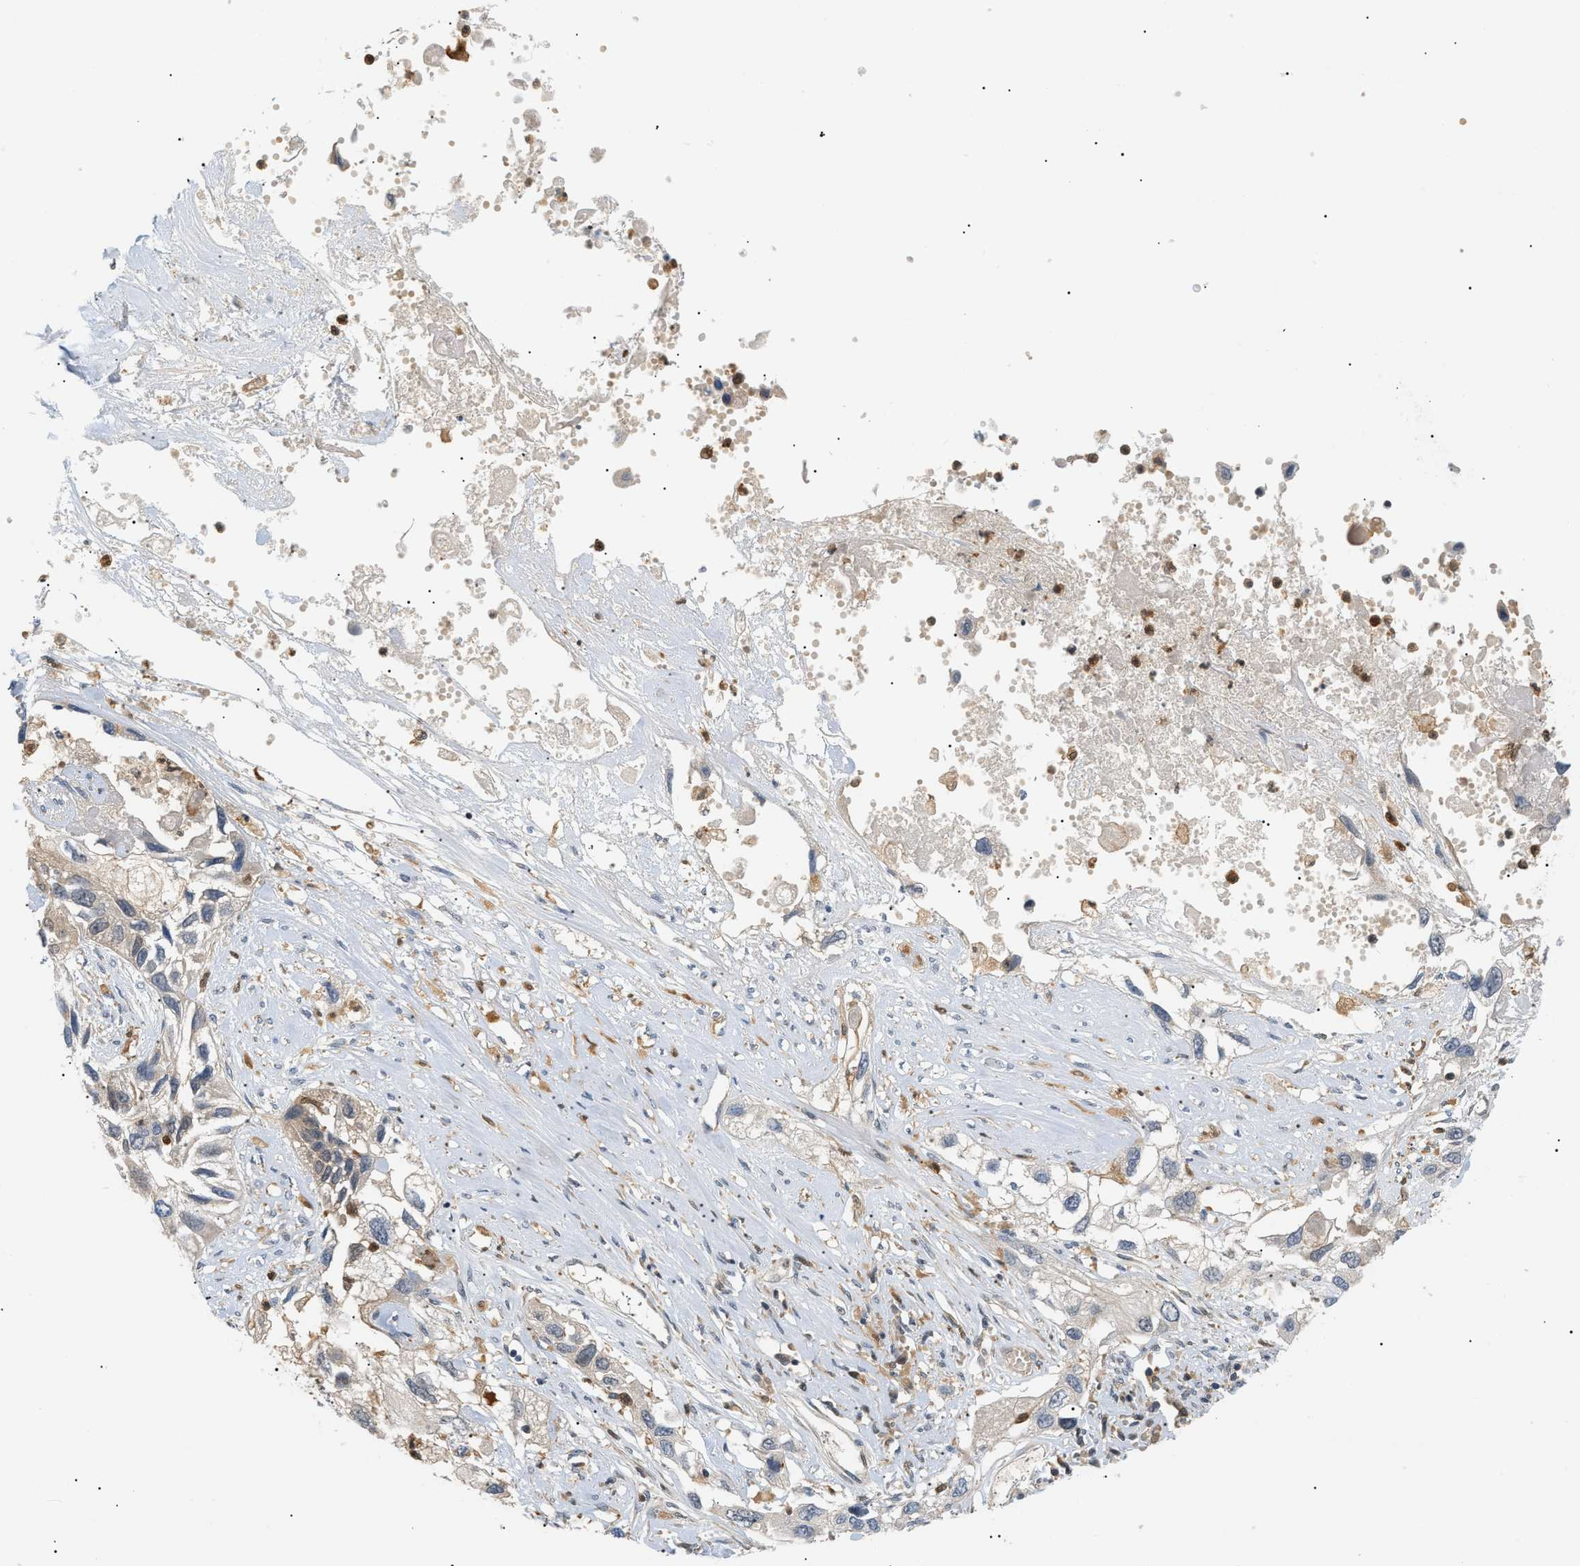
{"staining": {"intensity": "moderate", "quantity": "<25%", "location": "cytoplasmic/membranous"}, "tissue": "lung cancer", "cell_type": "Tumor cells", "image_type": "cancer", "snomed": [{"axis": "morphology", "description": "Squamous cell carcinoma, NOS"}, {"axis": "topography", "description": "Lung"}], "caption": "High-magnification brightfield microscopy of lung cancer (squamous cell carcinoma) stained with DAB (brown) and counterstained with hematoxylin (blue). tumor cells exhibit moderate cytoplasmic/membranous positivity is appreciated in about<25% of cells.", "gene": "PYCARD", "patient": {"sex": "male", "age": 71}}